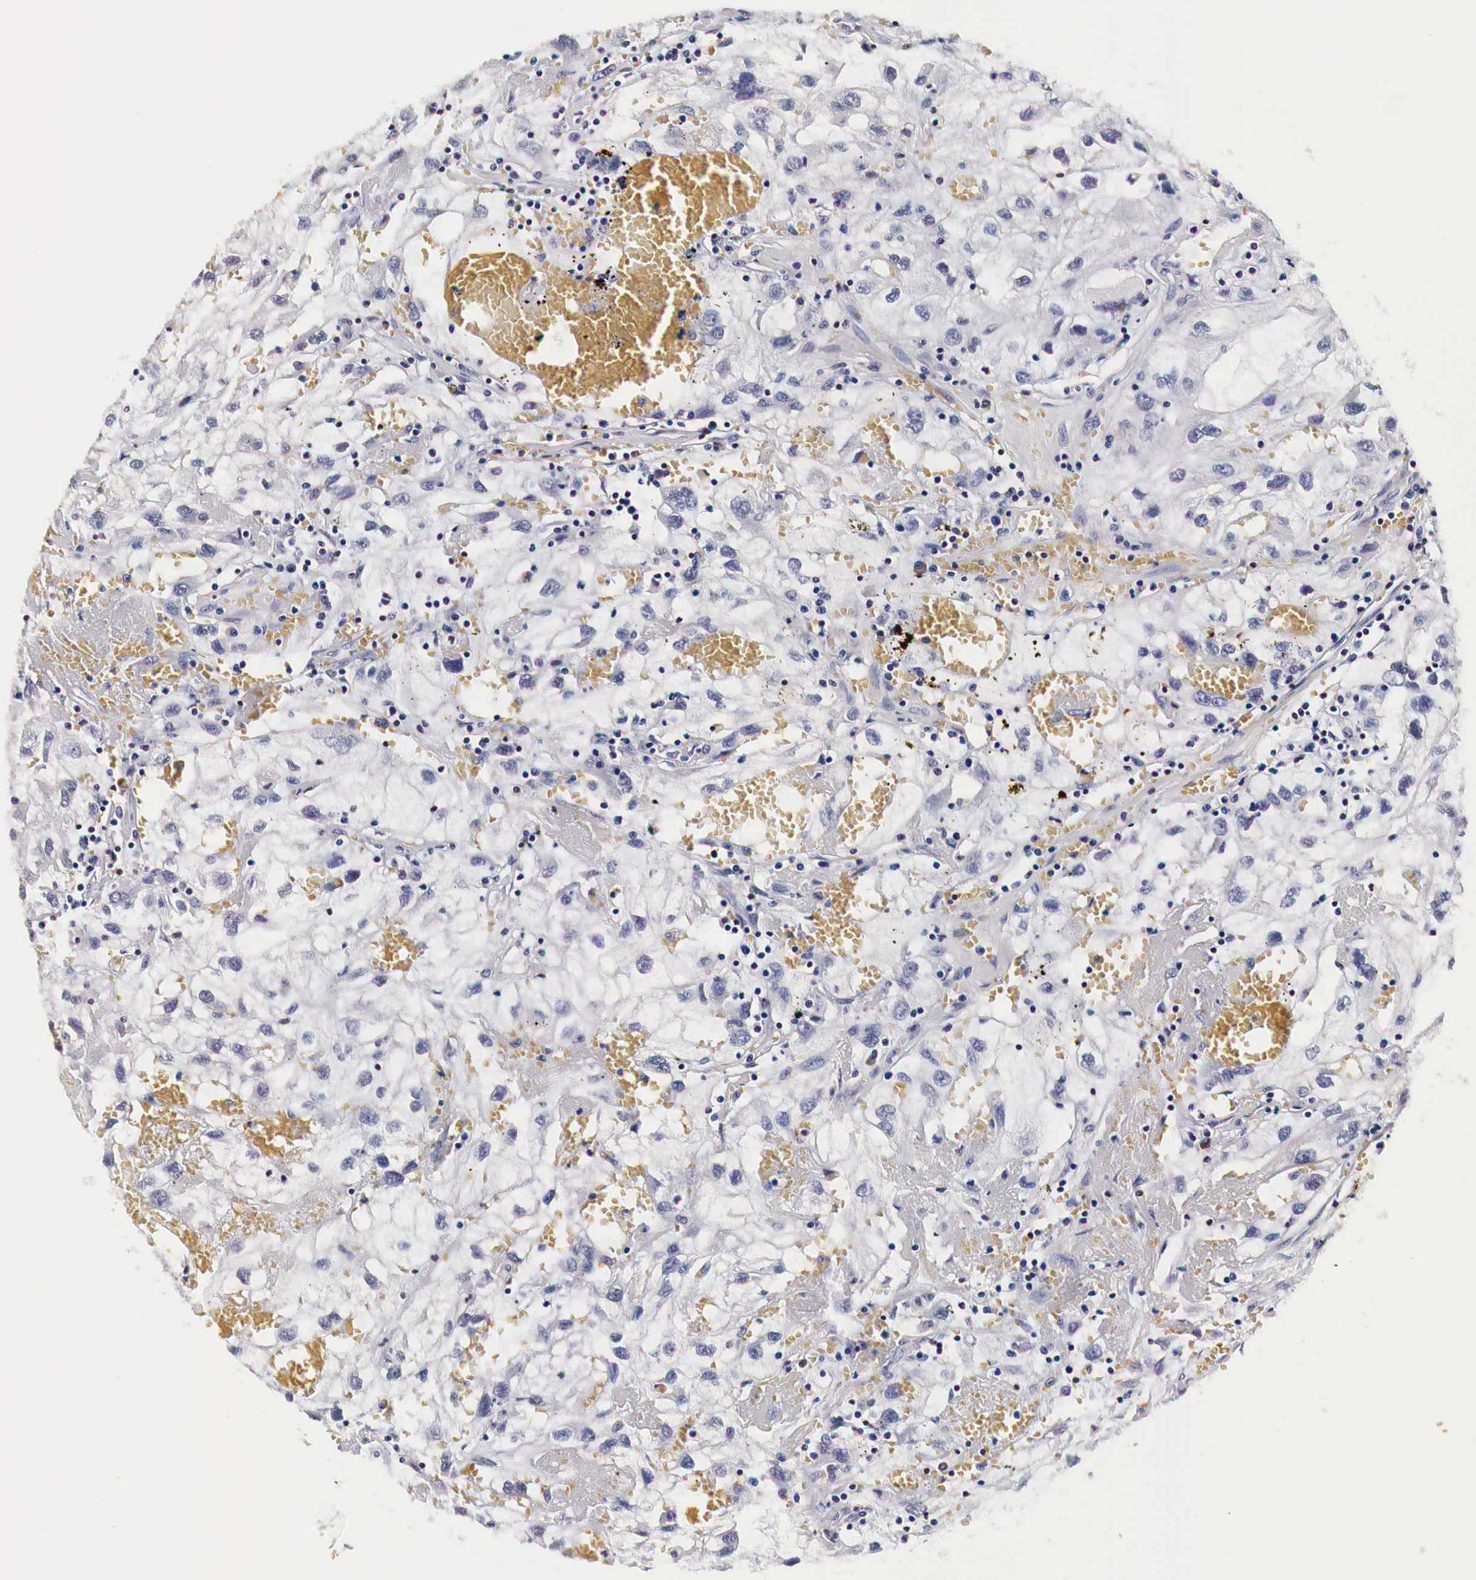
{"staining": {"intensity": "negative", "quantity": "none", "location": "none"}, "tissue": "renal cancer", "cell_type": "Tumor cells", "image_type": "cancer", "snomed": [{"axis": "morphology", "description": "Normal tissue, NOS"}, {"axis": "morphology", "description": "Adenocarcinoma, NOS"}, {"axis": "topography", "description": "Kidney"}], "caption": "This is an IHC micrograph of human renal cancer (adenocarcinoma). There is no positivity in tumor cells.", "gene": "CKAP4", "patient": {"sex": "male", "age": 71}}